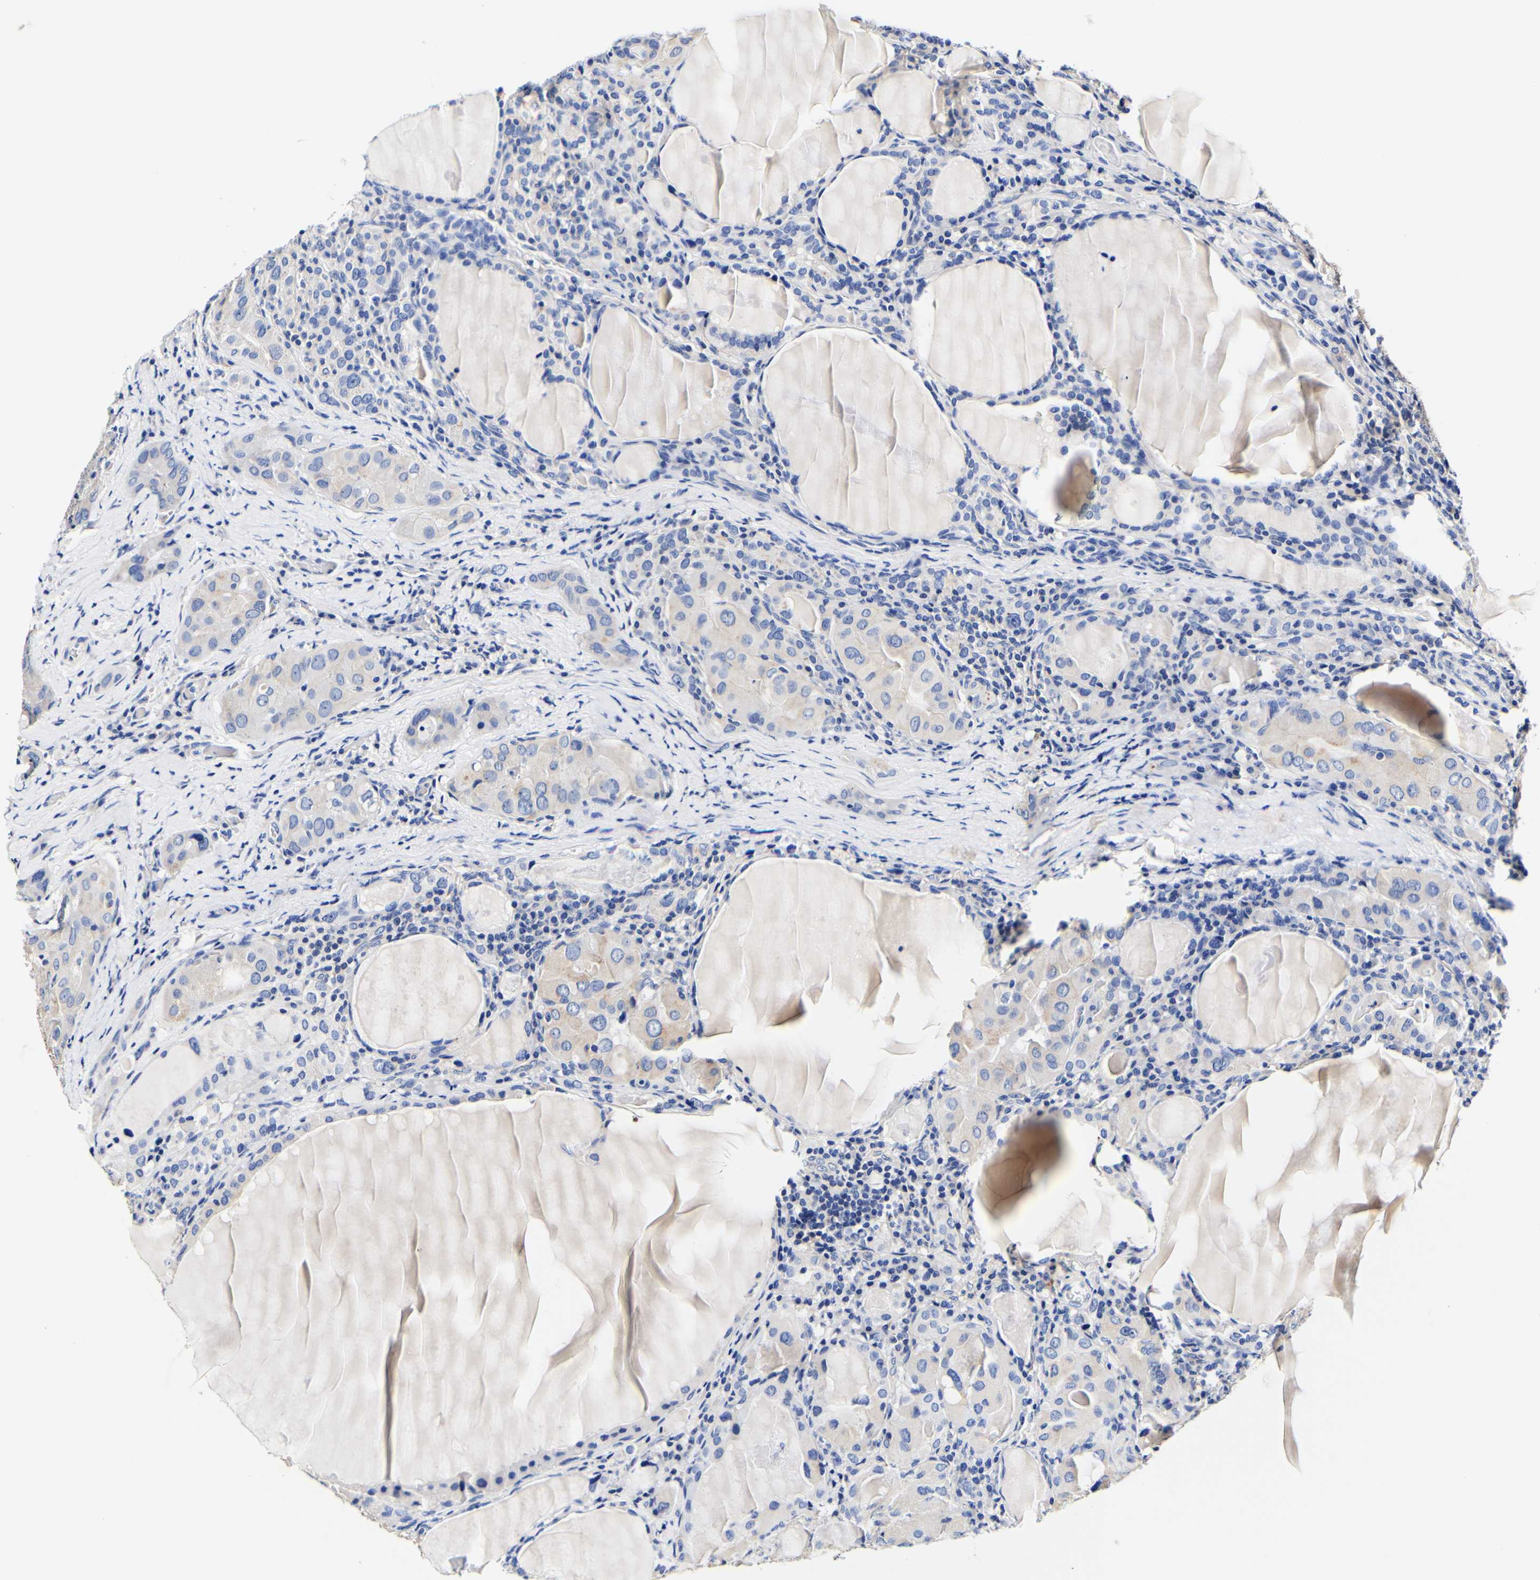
{"staining": {"intensity": "weak", "quantity": "<25%", "location": "cytoplasmic/membranous"}, "tissue": "thyroid cancer", "cell_type": "Tumor cells", "image_type": "cancer", "snomed": [{"axis": "morphology", "description": "Papillary adenocarcinoma, NOS"}, {"axis": "topography", "description": "Thyroid gland"}], "caption": "Thyroid cancer (papillary adenocarcinoma) stained for a protein using IHC exhibits no expression tumor cells.", "gene": "CAMK4", "patient": {"sex": "female", "age": 42}}